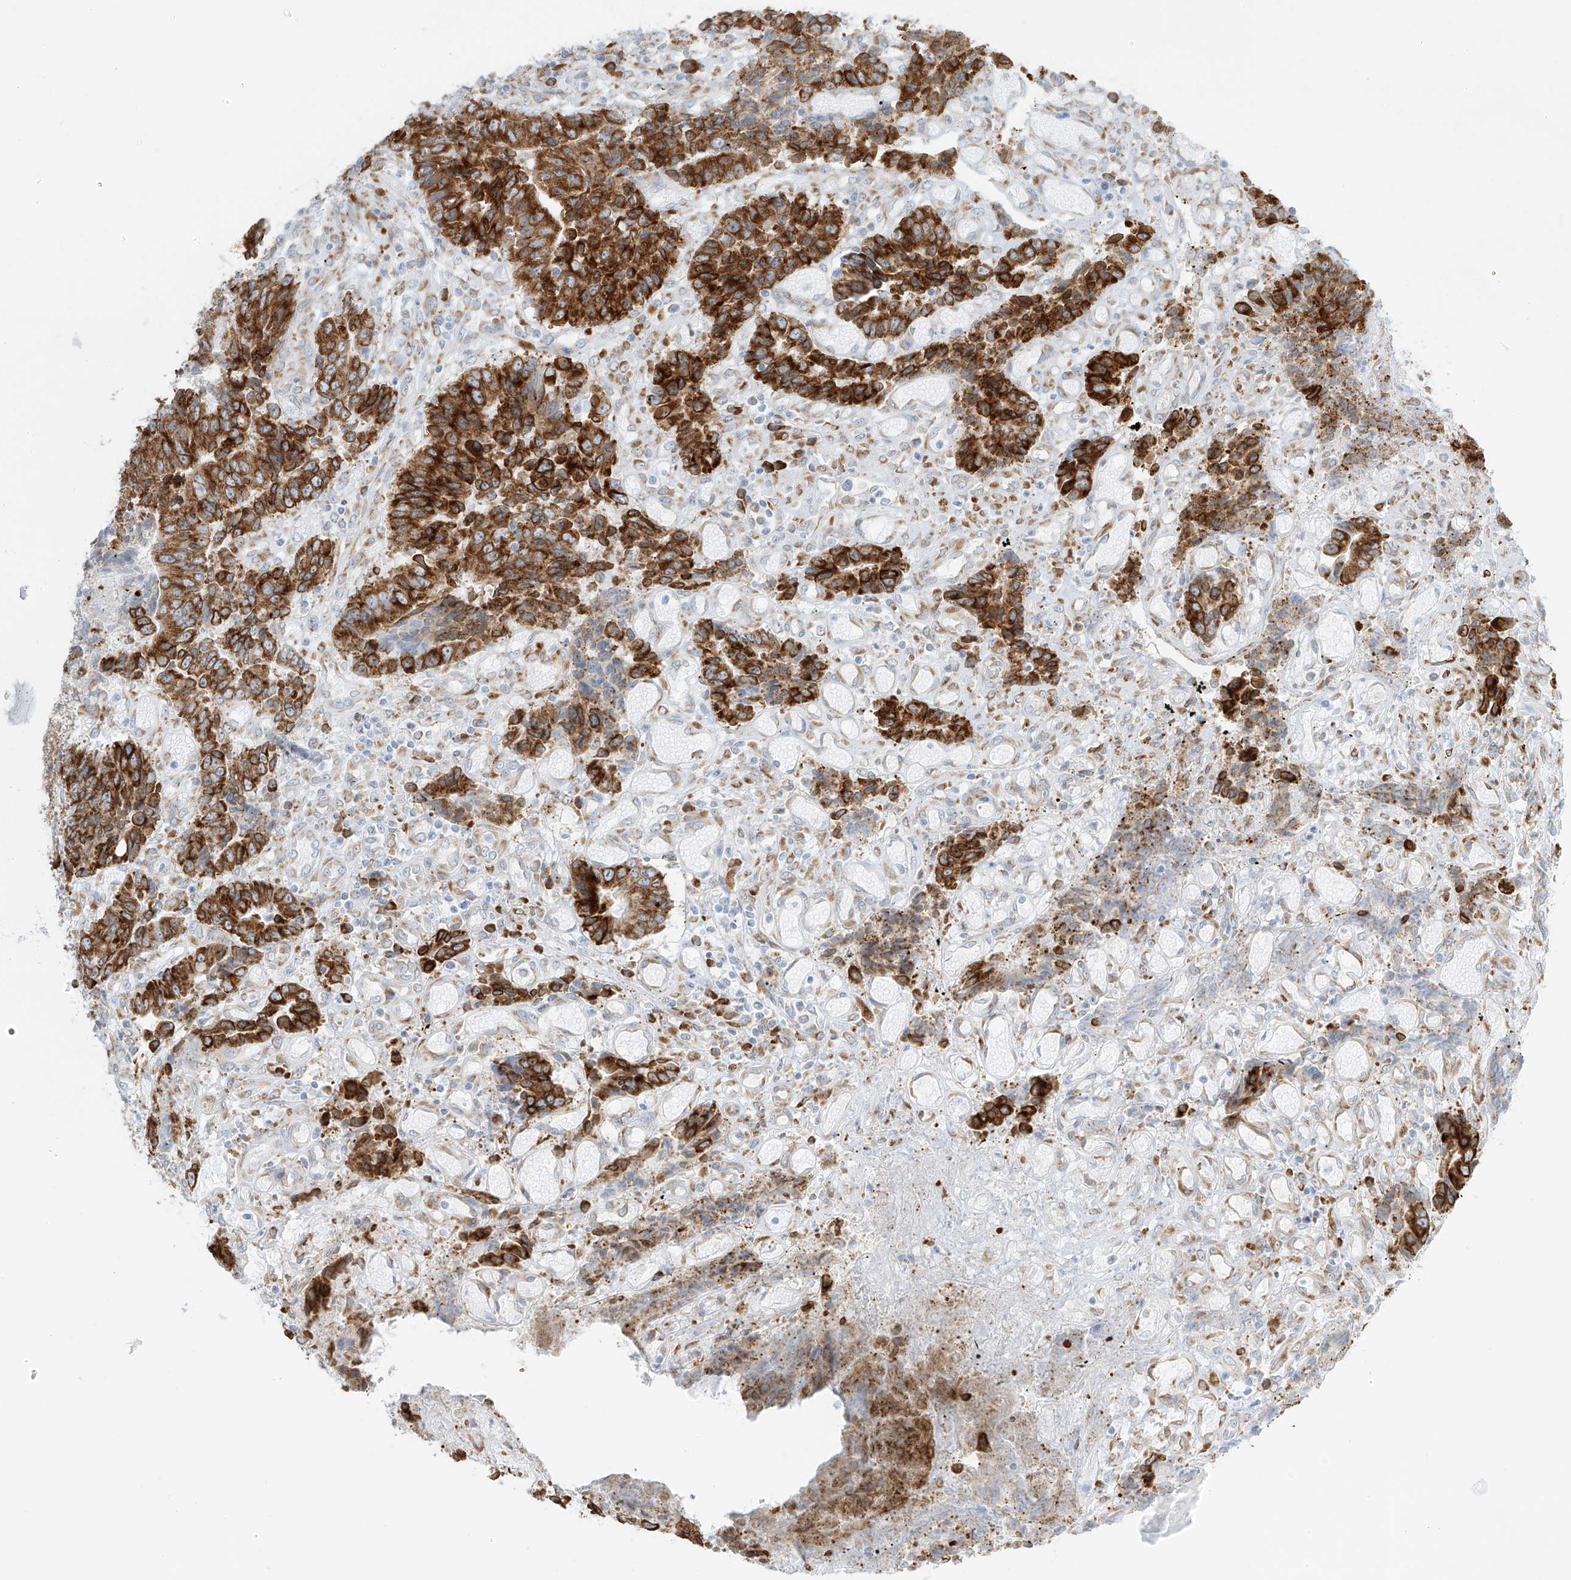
{"staining": {"intensity": "strong", "quantity": ">75%", "location": "cytoplasmic/membranous"}, "tissue": "colorectal cancer", "cell_type": "Tumor cells", "image_type": "cancer", "snomed": [{"axis": "morphology", "description": "Adenocarcinoma, NOS"}, {"axis": "topography", "description": "Rectum"}], "caption": "A photomicrograph showing strong cytoplasmic/membranous expression in approximately >75% of tumor cells in colorectal cancer (adenocarcinoma), as visualized by brown immunohistochemical staining.", "gene": "LRRC59", "patient": {"sex": "male", "age": 84}}